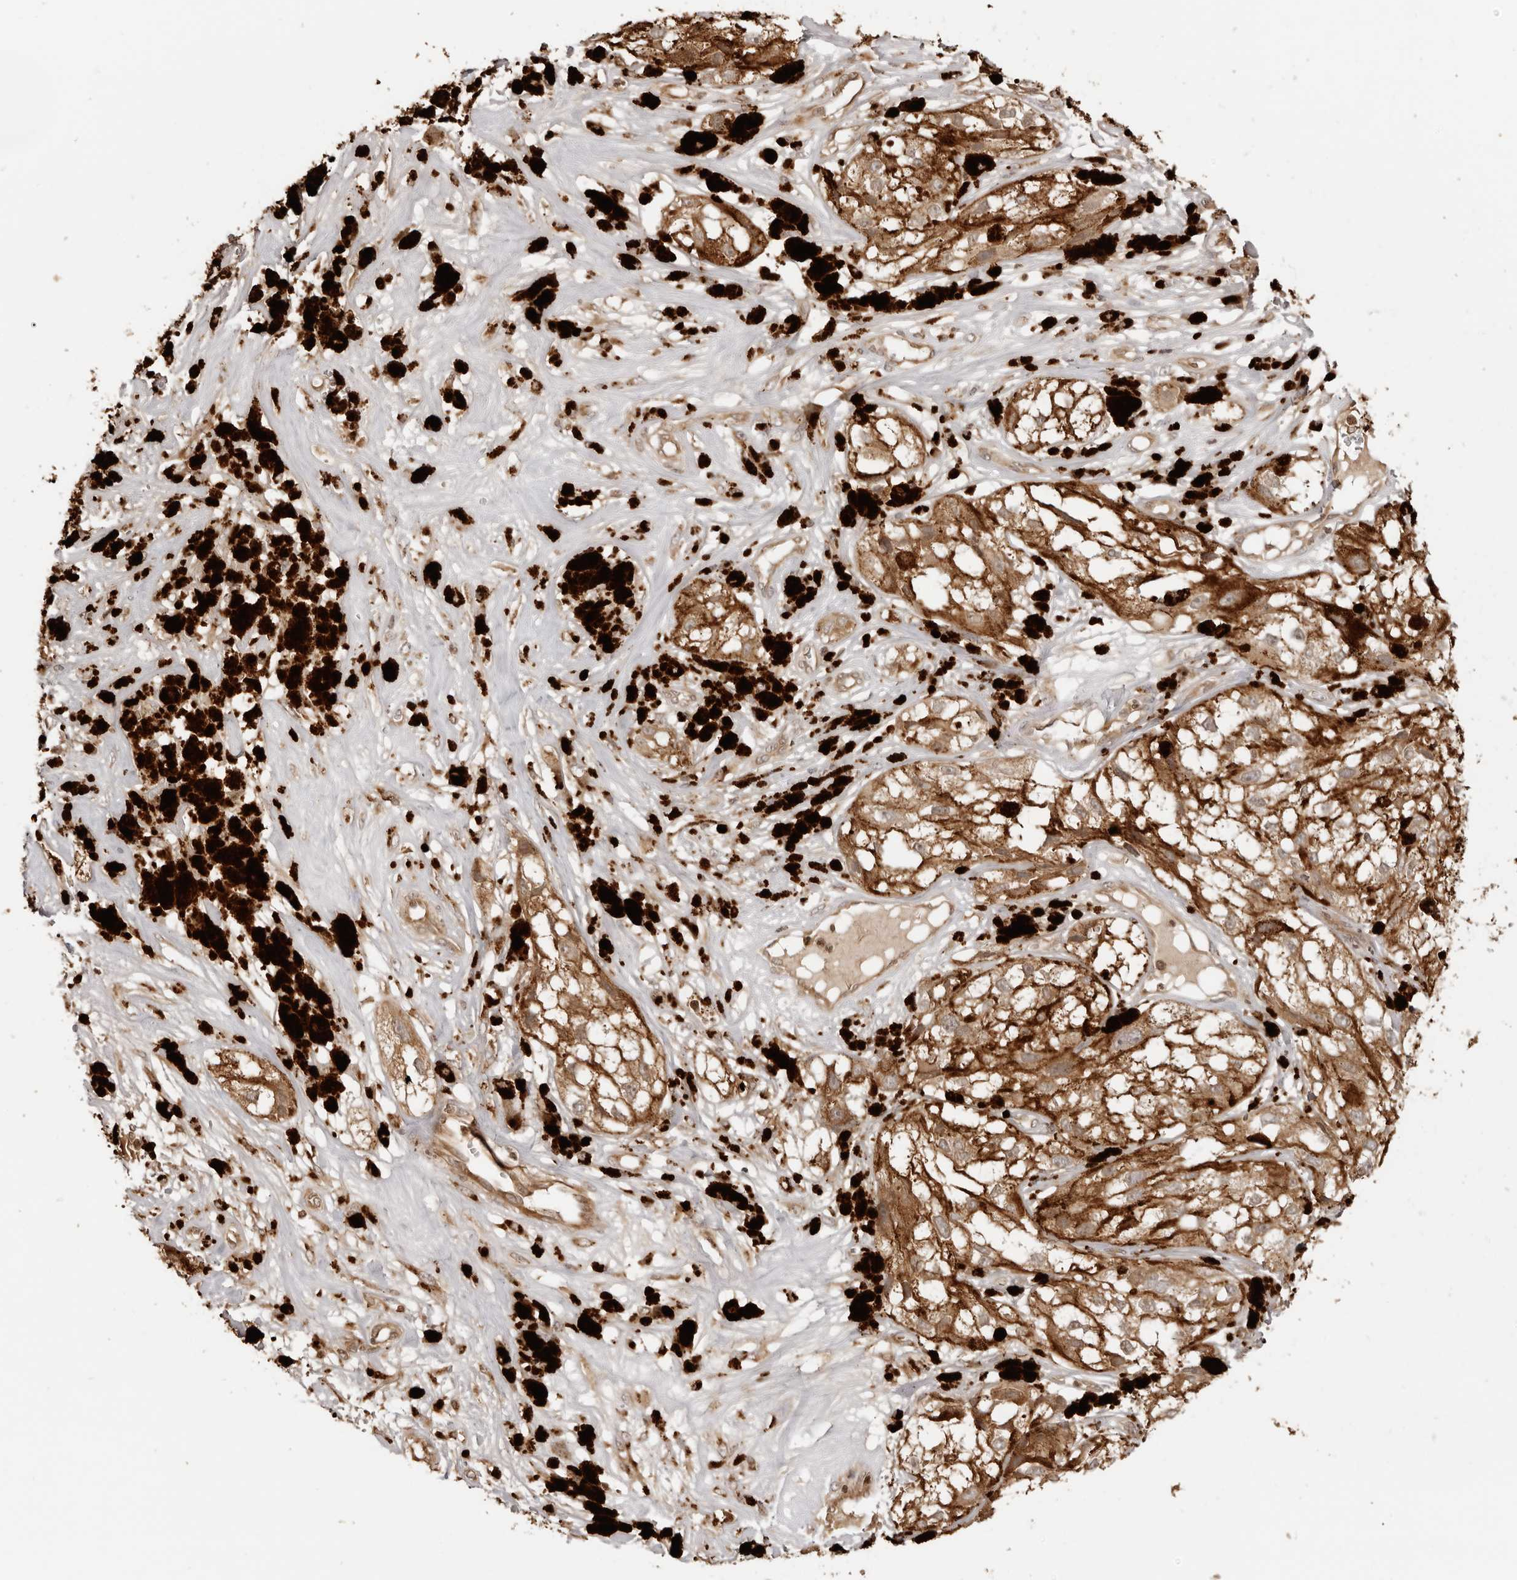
{"staining": {"intensity": "strong", "quantity": ">75%", "location": "cytoplasmic/membranous"}, "tissue": "melanoma", "cell_type": "Tumor cells", "image_type": "cancer", "snomed": [{"axis": "morphology", "description": "Malignant melanoma, NOS"}, {"axis": "topography", "description": "Skin"}], "caption": "A brown stain shows strong cytoplasmic/membranous positivity of a protein in human malignant melanoma tumor cells. Using DAB (3,3'-diaminobenzidine) (brown) and hematoxylin (blue) stains, captured at high magnification using brightfield microscopy.", "gene": "IKBKE", "patient": {"sex": "male", "age": 88}}